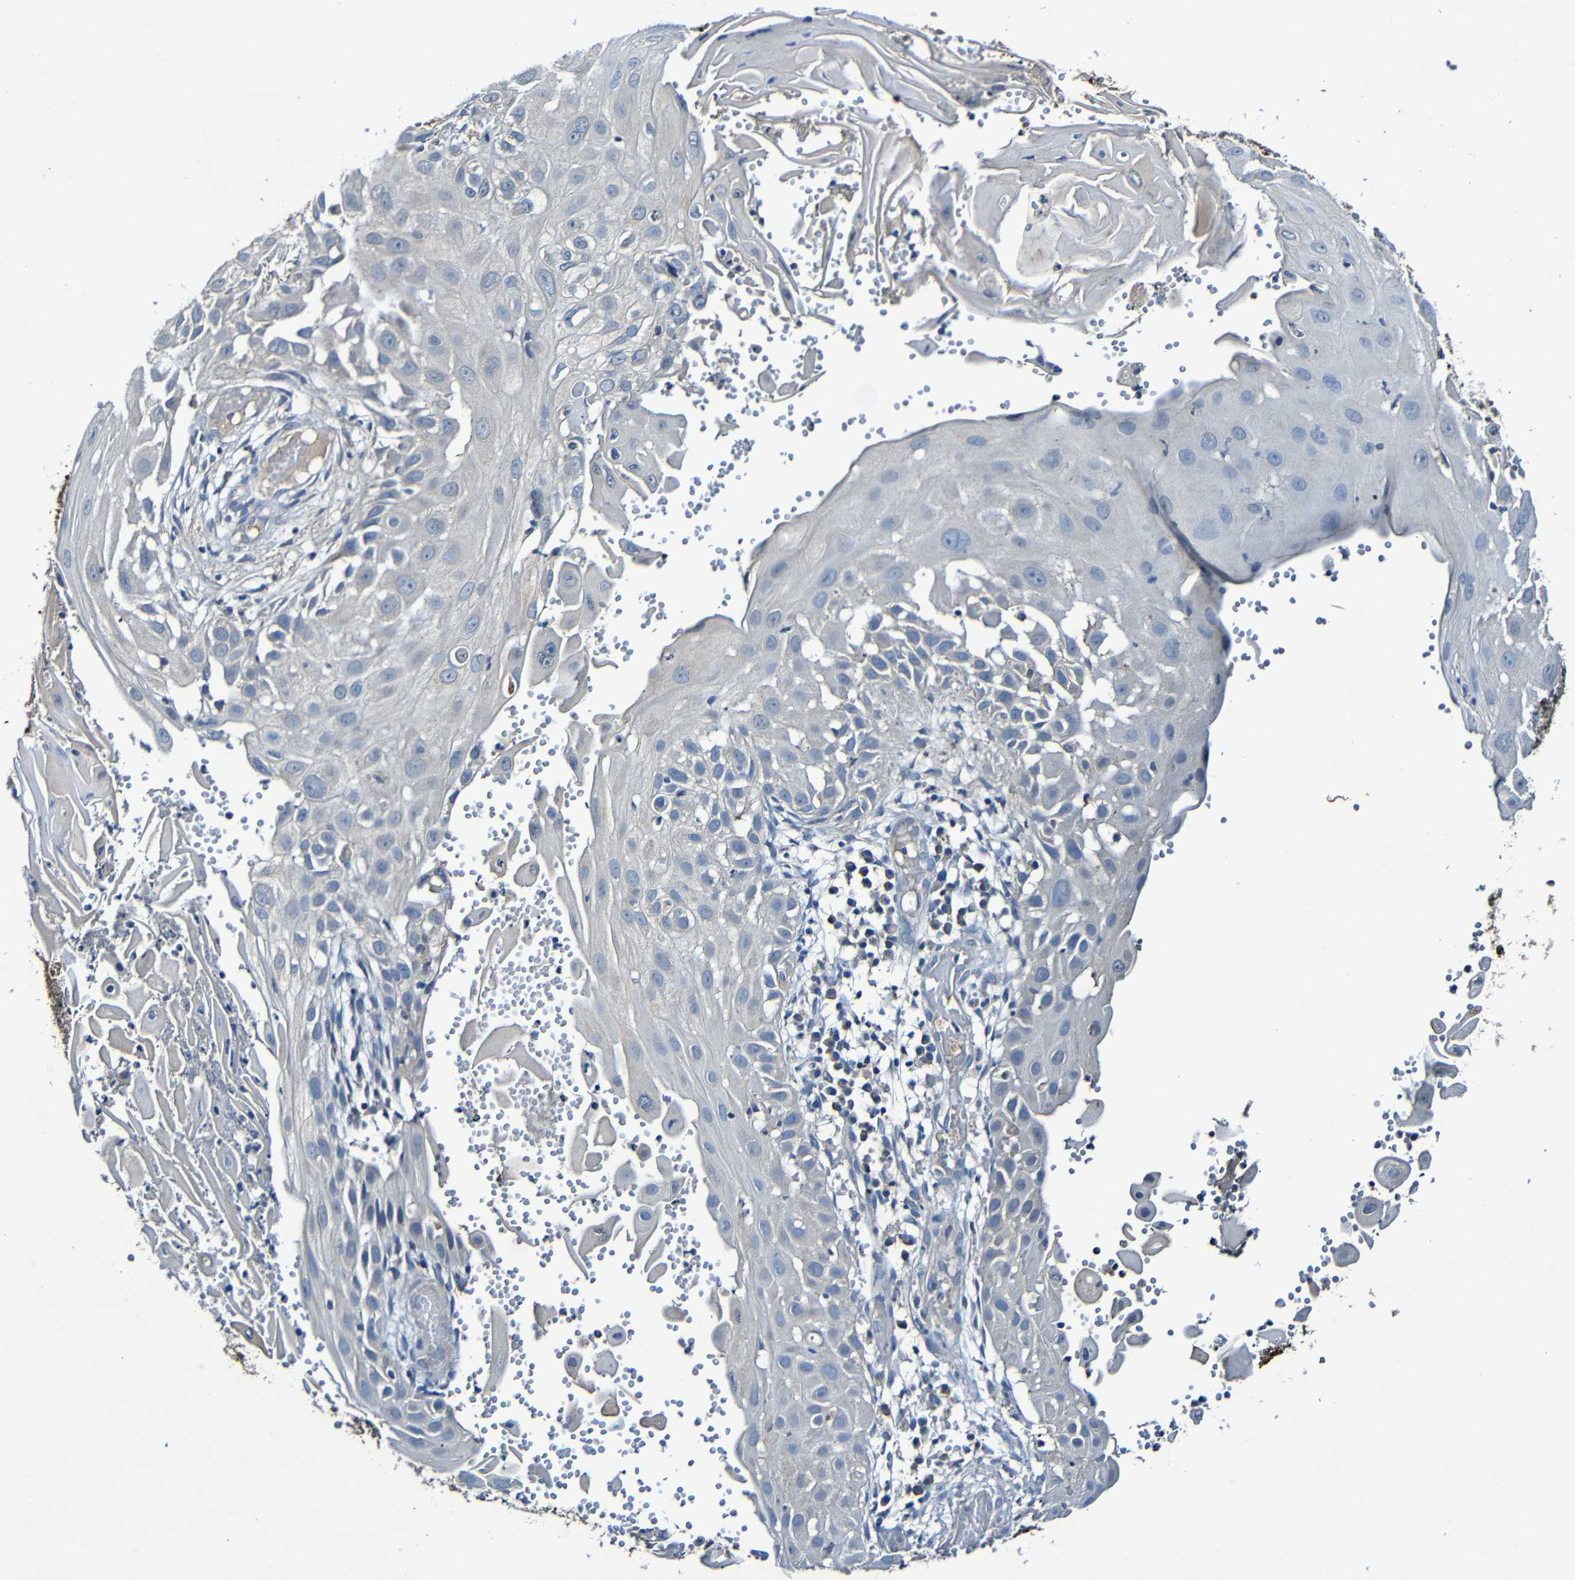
{"staining": {"intensity": "negative", "quantity": "none", "location": "none"}, "tissue": "skin cancer", "cell_type": "Tumor cells", "image_type": "cancer", "snomed": [{"axis": "morphology", "description": "Squamous cell carcinoma, NOS"}, {"axis": "topography", "description": "Skin"}], "caption": "This is an IHC histopathology image of skin squamous cell carcinoma. There is no positivity in tumor cells.", "gene": "LRRC70", "patient": {"sex": "female", "age": 44}}